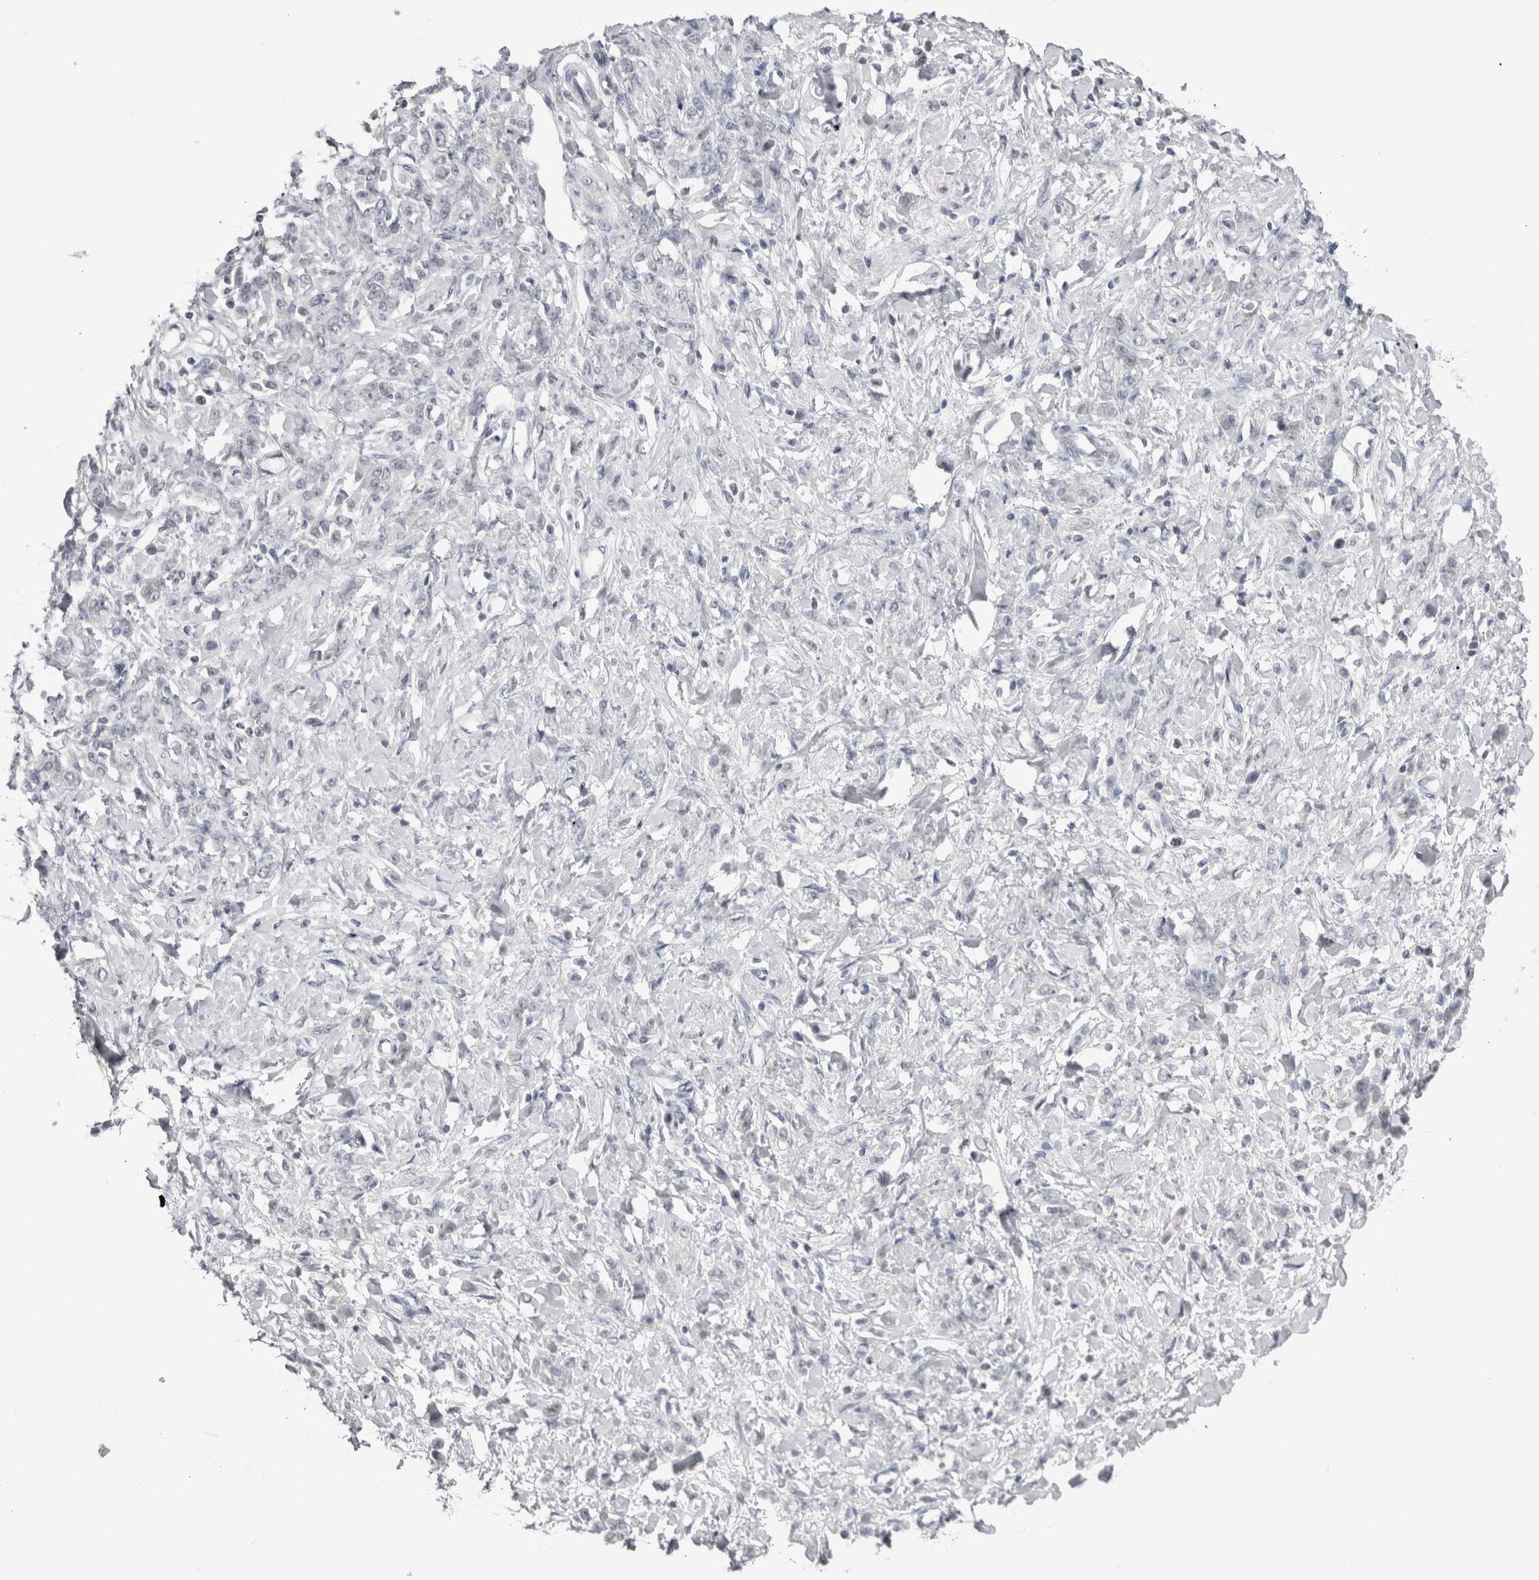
{"staining": {"intensity": "negative", "quantity": "none", "location": "none"}, "tissue": "stomach cancer", "cell_type": "Tumor cells", "image_type": "cancer", "snomed": [{"axis": "morphology", "description": "Normal tissue, NOS"}, {"axis": "morphology", "description": "Adenocarcinoma, NOS"}, {"axis": "topography", "description": "Stomach"}], "caption": "Photomicrograph shows no protein staining in tumor cells of stomach cancer (adenocarcinoma) tissue.", "gene": "FNDC8", "patient": {"sex": "male", "age": 82}}